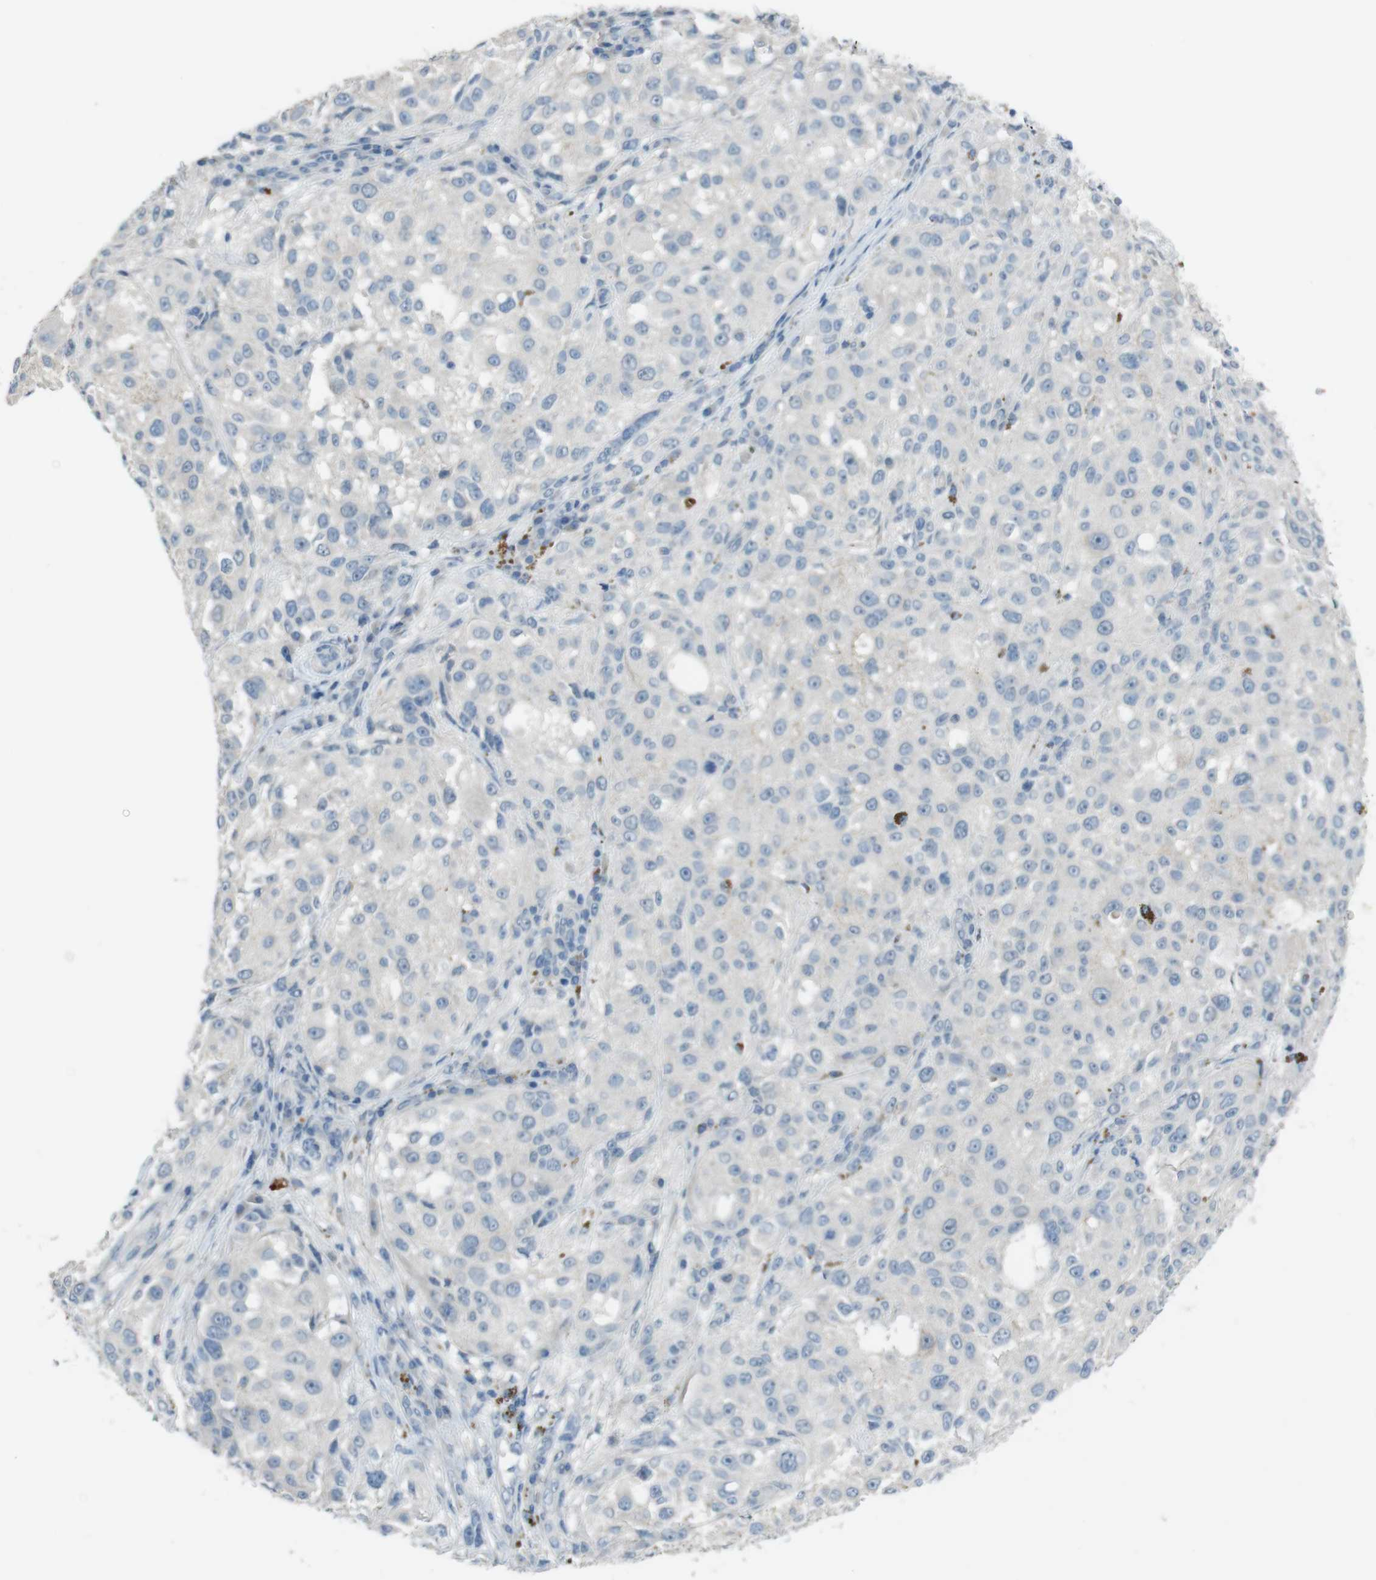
{"staining": {"intensity": "negative", "quantity": "none", "location": "none"}, "tissue": "melanoma", "cell_type": "Tumor cells", "image_type": "cancer", "snomed": [{"axis": "morphology", "description": "Necrosis, NOS"}, {"axis": "morphology", "description": "Malignant melanoma, NOS"}, {"axis": "topography", "description": "Skin"}], "caption": "IHC image of malignant melanoma stained for a protein (brown), which reveals no staining in tumor cells. The staining is performed using DAB (3,3'-diaminobenzidine) brown chromogen with nuclei counter-stained in using hematoxylin.", "gene": "ENTPD7", "patient": {"sex": "female", "age": 87}}